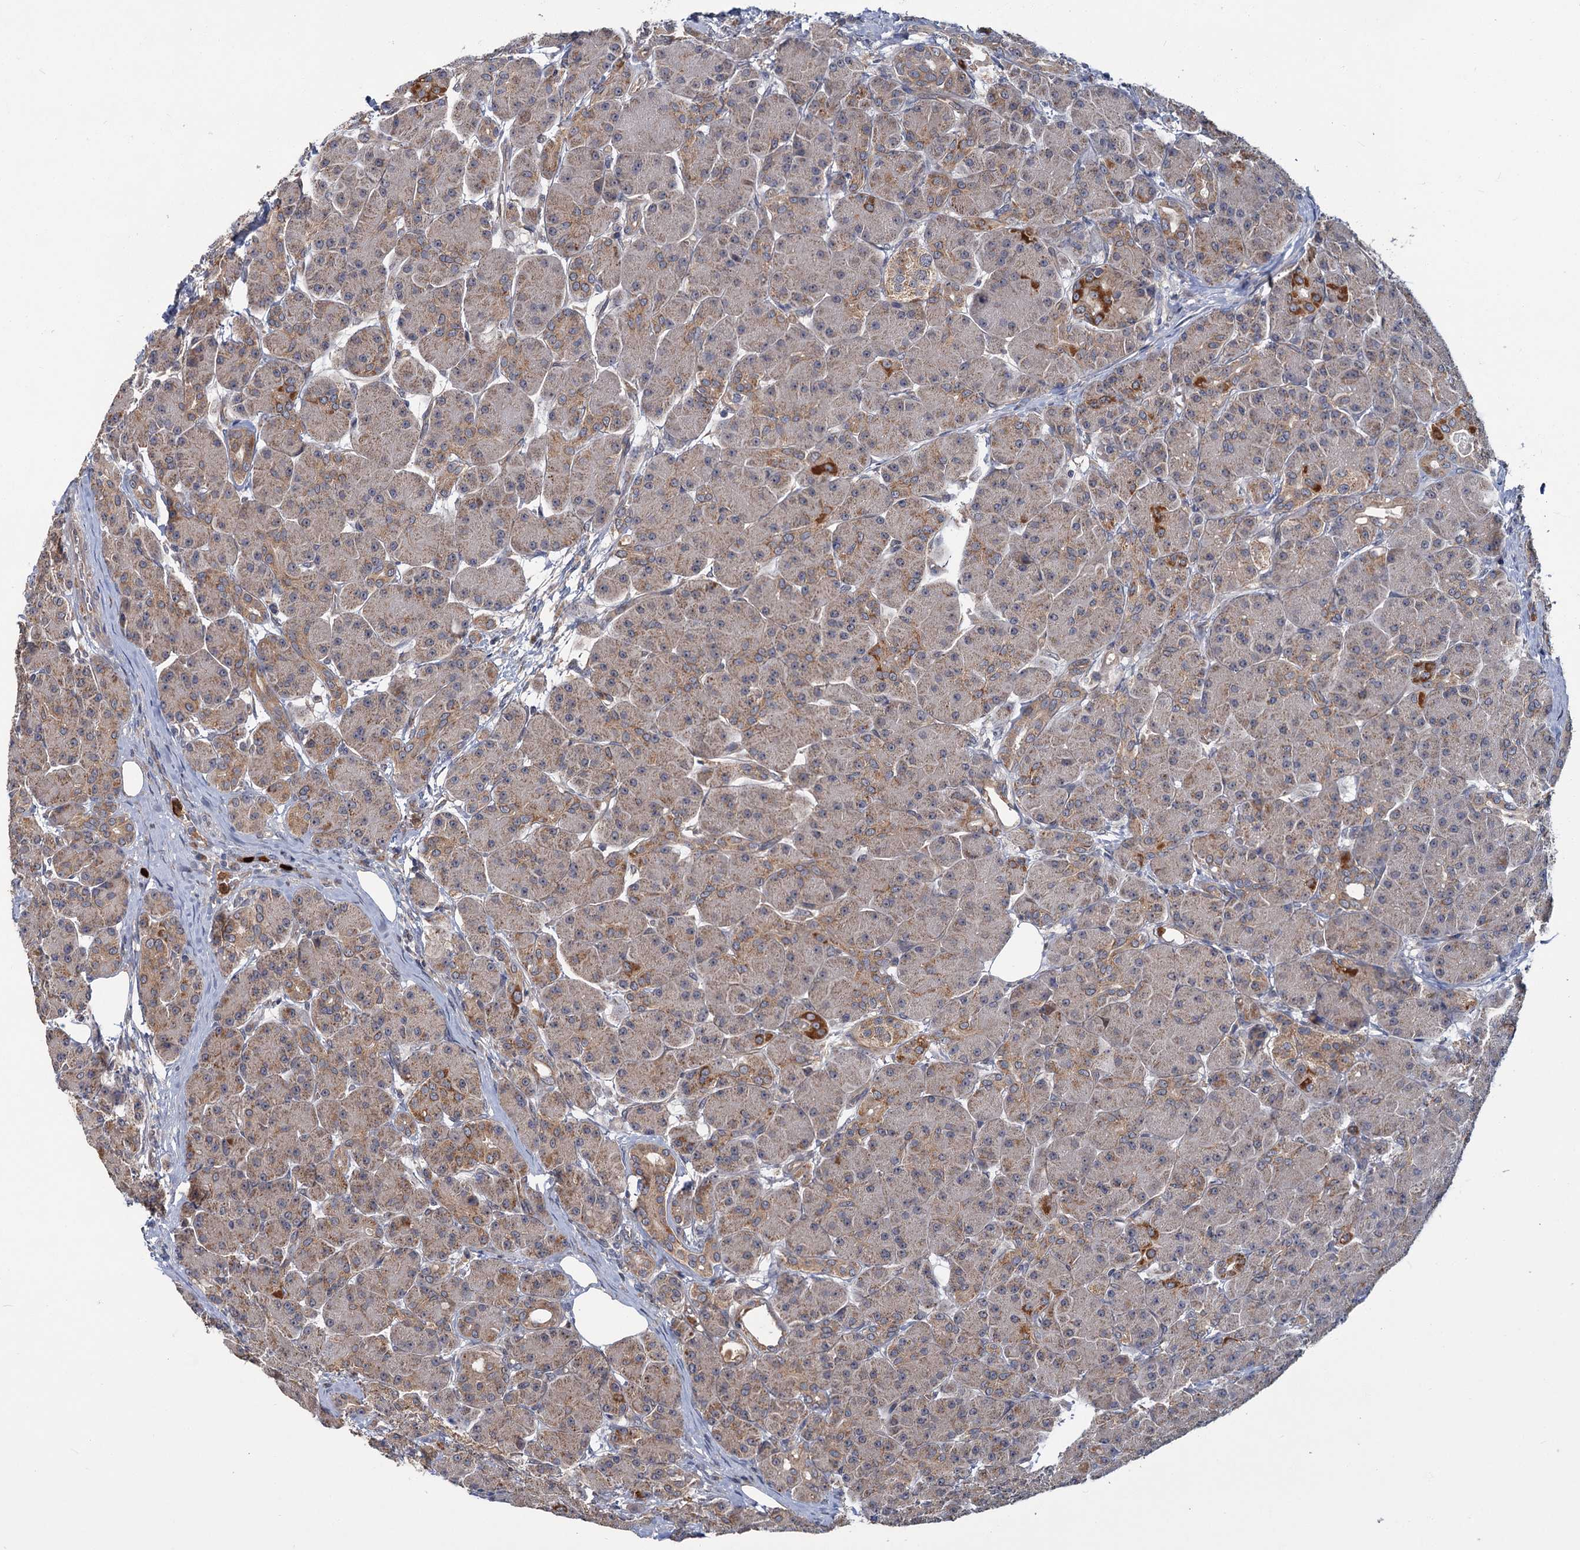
{"staining": {"intensity": "moderate", "quantity": "25%-75%", "location": "cytoplasmic/membranous"}, "tissue": "pancreas", "cell_type": "Exocrine glandular cells", "image_type": "normal", "snomed": [{"axis": "morphology", "description": "Normal tissue, NOS"}, {"axis": "topography", "description": "Pancreas"}], "caption": "IHC of benign human pancreas displays medium levels of moderate cytoplasmic/membranous expression in about 25%-75% of exocrine glandular cells. The staining was performed using DAB (3,3'-diaminobenzidine), with brown indicating positive protein expression. Nuclei are stained blue with hematoxylin.", "gene": "DYNC2H1", "patient": {"sex": "male", "age": 63}}